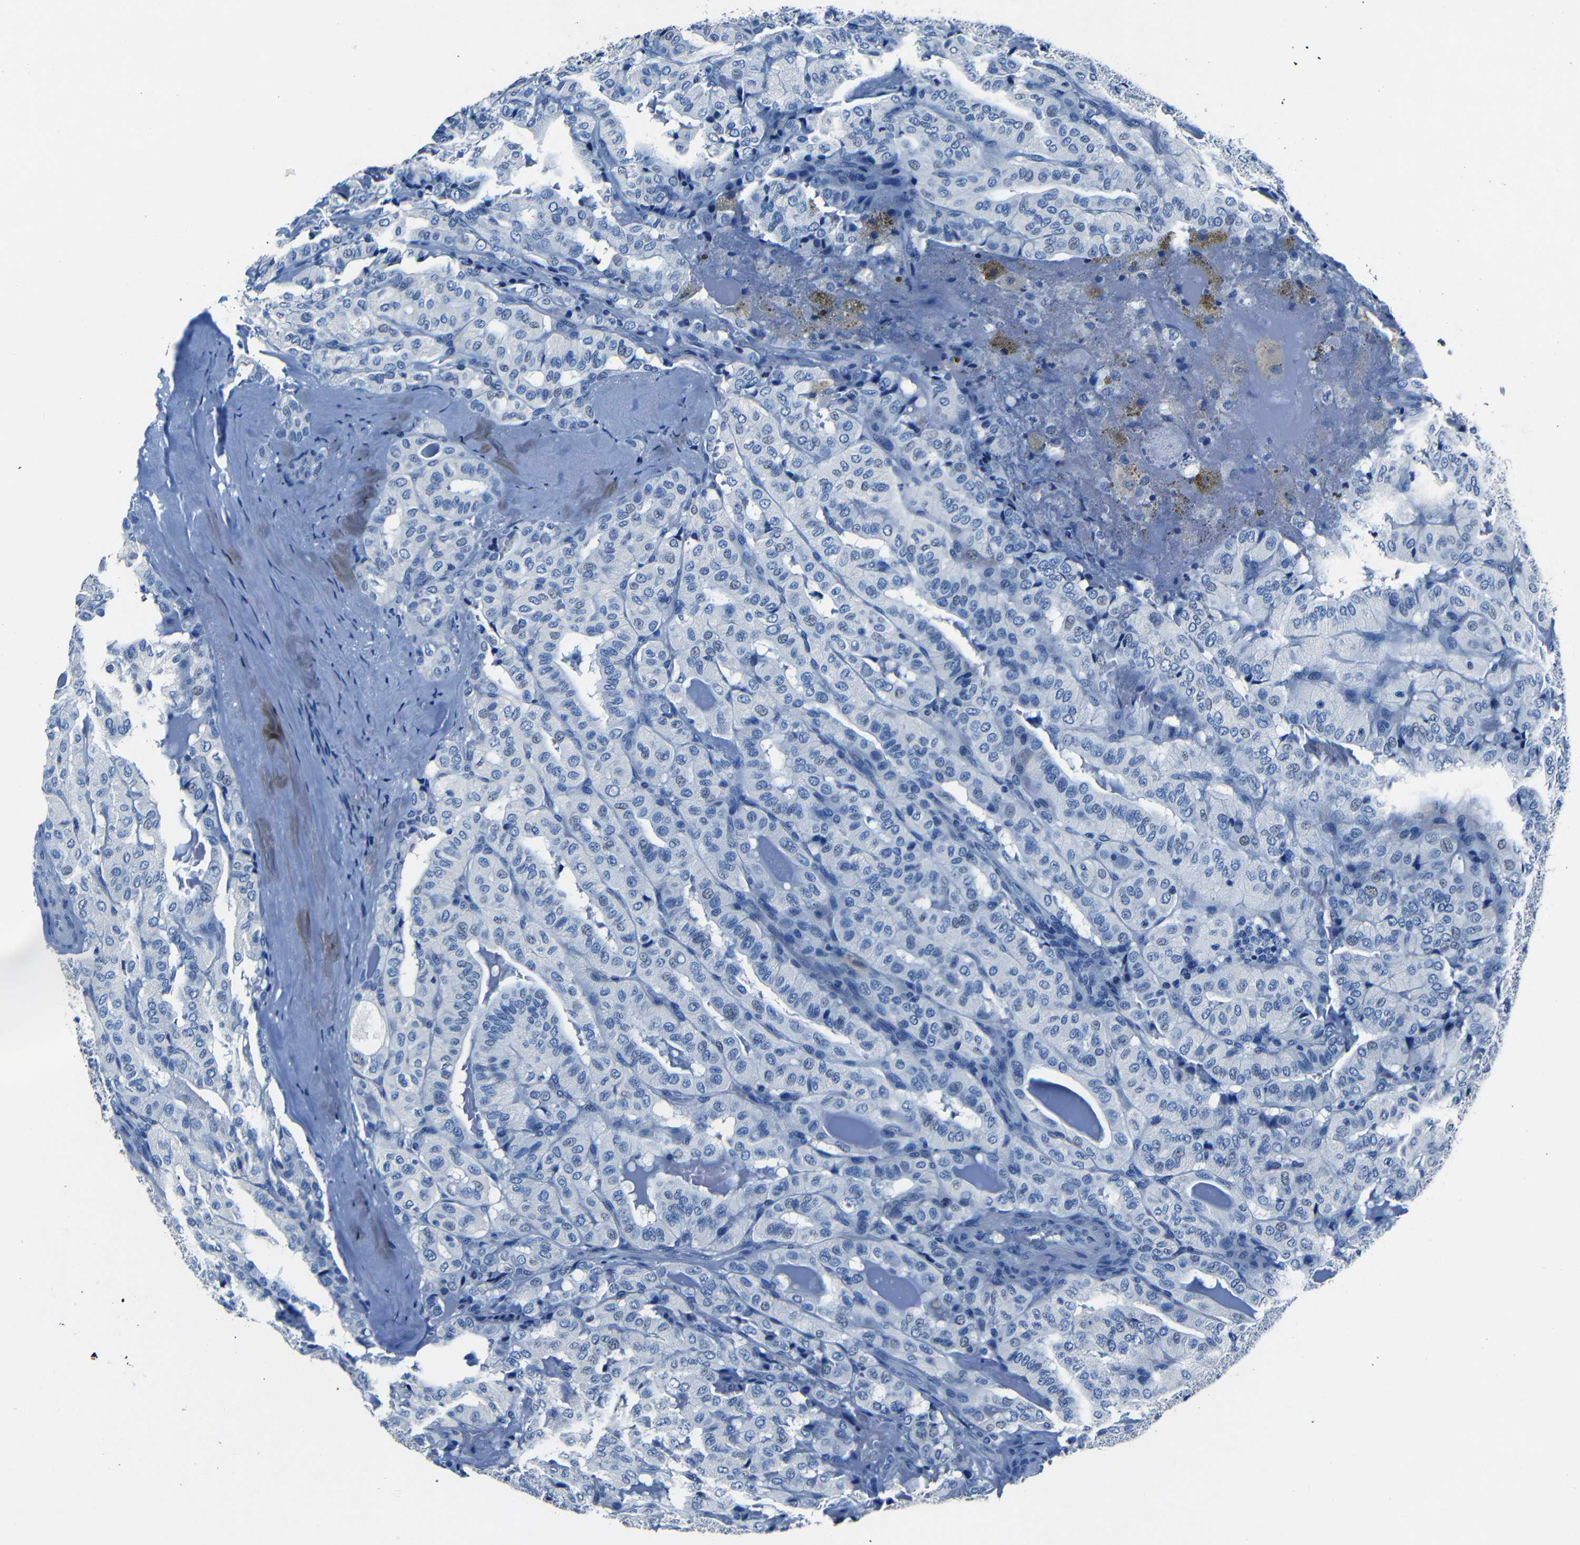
{"staining": {"intensity": "negative", "quantity": "none", "location": "none"}, "tissue": "thyroid cancer", "cell_type": "Tumor cells", "image_type": "cancer", "snomed": [{"axis": "morphology", "description": "Papillary adenocarcinoma, NOS"}, {"axis": "topography", "description": "Thyroid gland"}], "caption": "A high-resolution photomicrograph shows immunohistochemistry staining of thyroid cancer, which exhibits no significant positivity in tumor cells.", "gene": "NCMAP", "patient": {"sex": "male", "age": 77}}